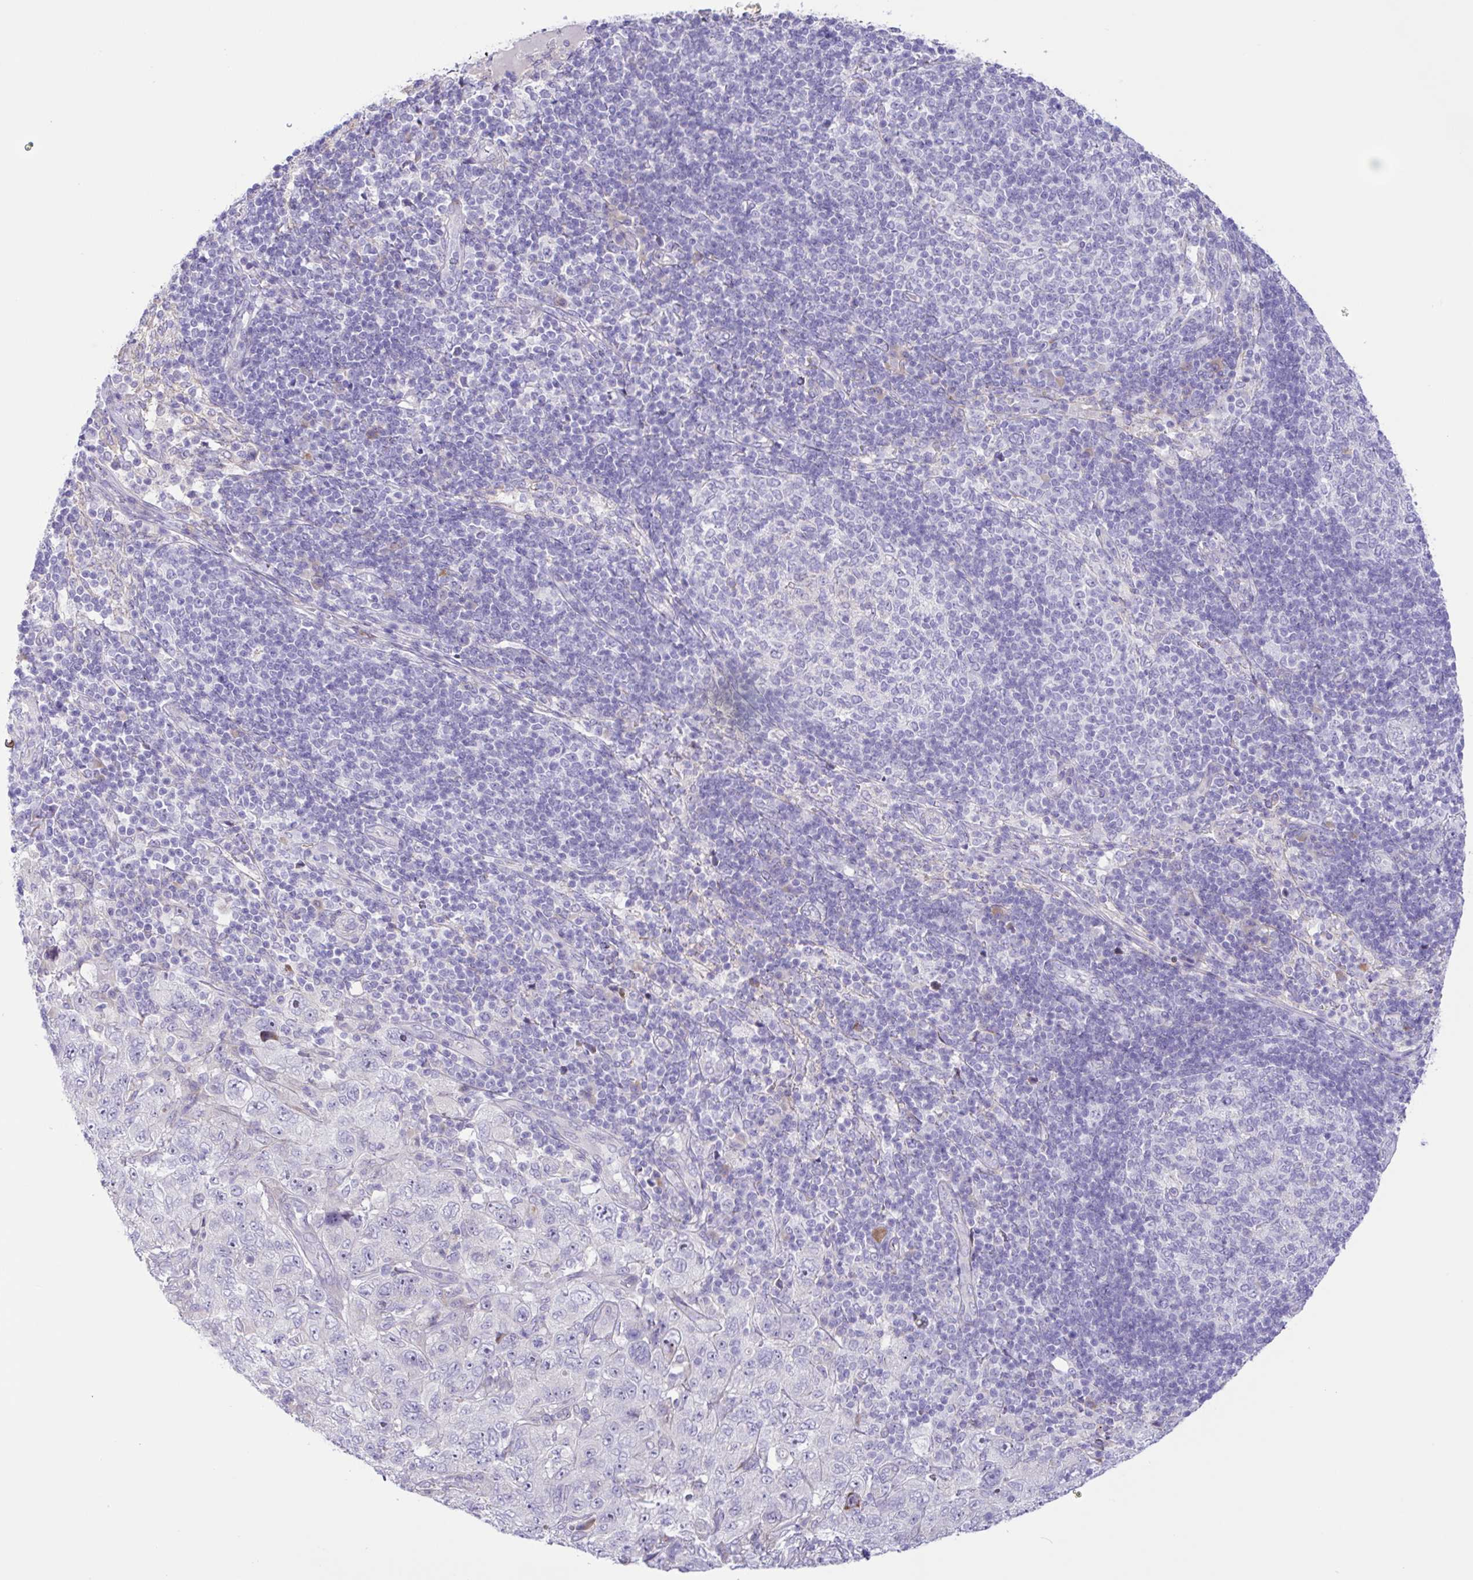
{"staining": {"intensity": "negative", "quantity": "none", "location": "none"}, "tissue": "pancreatic cancer", "cell_type": "Tumor cells", "image_type": "cancer", "snomed": [{"axis": "morphology", "description": "Adenocarcinoma, NOS"}, {"axis": "topography", "description": "Pancreas"}], "caption": "Immunohistochemistry micrograph of neoplastic tissue: human adenocarcinoma (pancreatic) stained with DAB exhibits no significant protein expression in tumor cells.", "gene": "DSC3", "patient": {"sex": "male", "age": 68}}